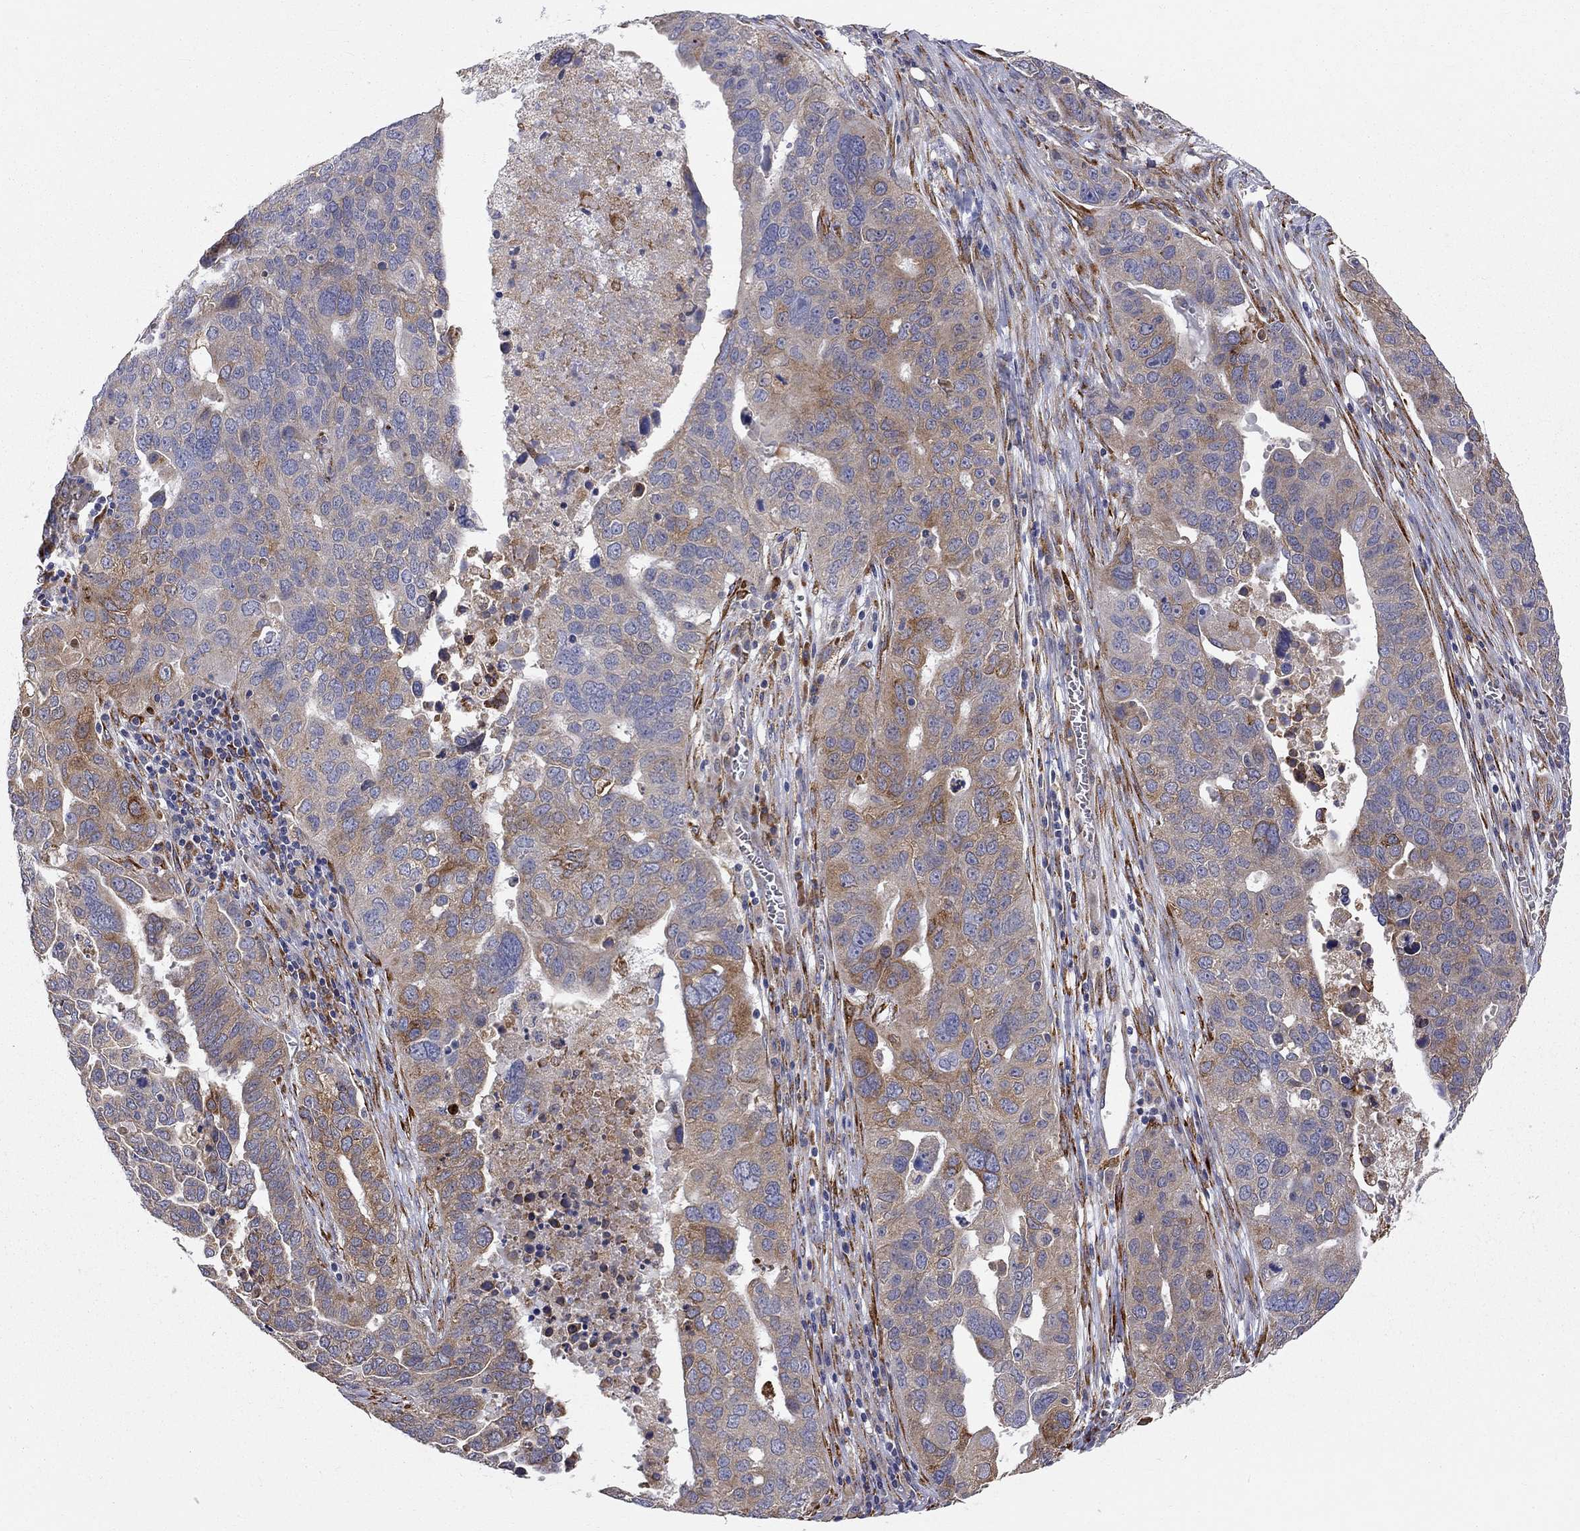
{"staining": {"intensity": "strong", "quantity": "<25%", "location": "cytoplasmic/membranous"}, "tissue": "ovarian cancer", "cell_type": "Tumor cells", "image_type": "cancer", "snomed": [{"axis": "morphology", "description": "Carcinoma, endometroid"}, {"axis": "topography", "description": "Soft tissue"}, {"axis": "topography", "description": "Ovary"}], "caption": "Ovarian endometroid carcinoma stained with IHC exhibits strong cytoplasmic/membranous expression in approximately <25% of tumor cells. The staining was performed using DAB to visualize the protein expression in brown, while the nuclei were stained in blue with hematoxylin (Magnification: 20x).", "gene": "CASTOR1", "patient": {"sex": "female", "age": 52}}